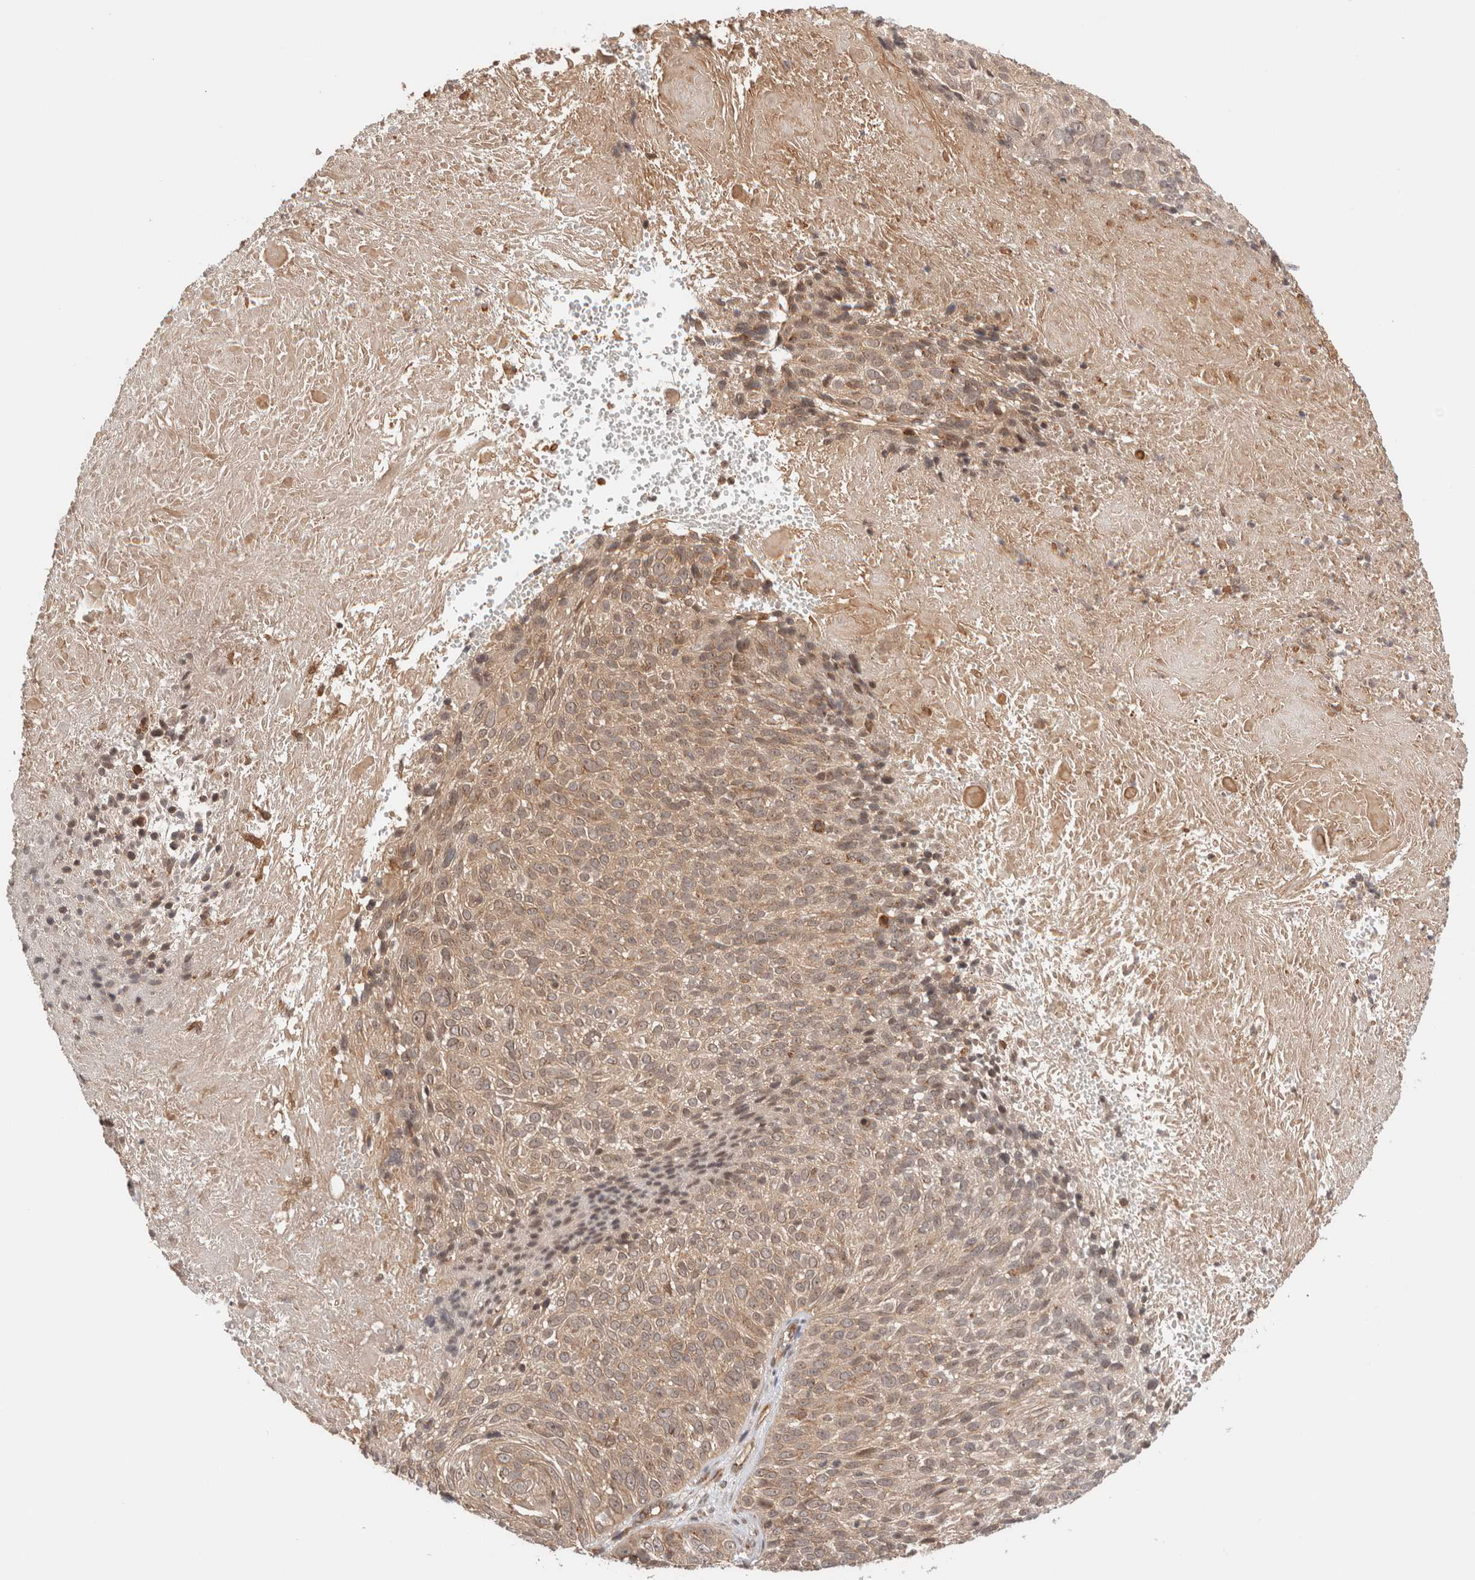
{"staining": {"intensity": "weak", "quantity": ">75%", "location": "cytoplasmic/membranous,nuclear"}, "tissue": "cervical cancer", "cell_type": "Tumor cells", "image_type": "cancer", "snomed": [{"axis": "morphology", "description": "Squamous cell carcinoma, NOS"}, {"axis": "topography", "description": "Cervix"}], "caption": "A low amount of weak cytoplasmic/membranous and nuclear expression is appreciated in approximately >75% of tumor cells in cervical cancer tissue. The protein of interest is shown in brown color, while the nuclei are stained blue.", "gene": "SIKE1", "patient": {"sex": "female", "age": 74}}